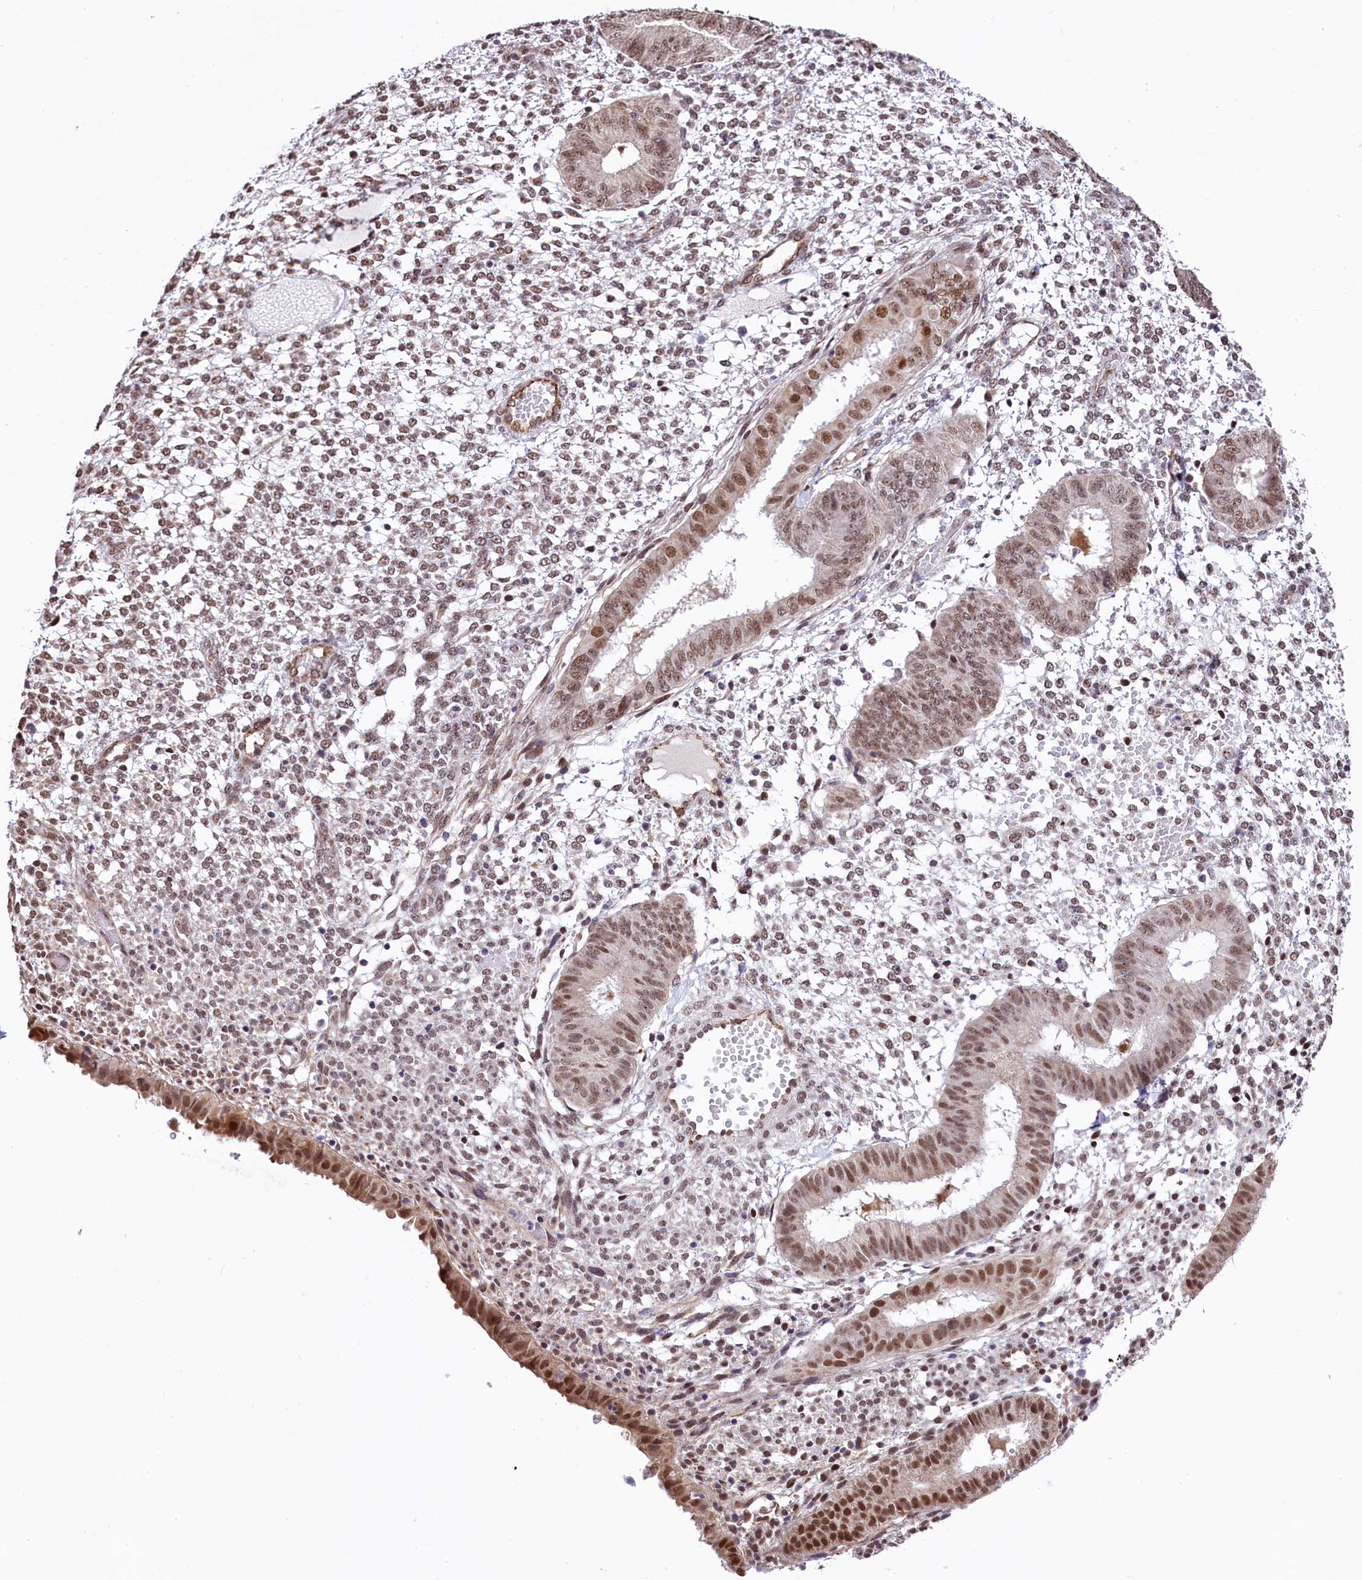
{"staining": {"intensity": "weak", "quantity": ">75%", "location": "nuclear"}, "tissue": "endometrium", "cell_type": "Cells in endometrial stroma", "image_type": "normal", "snomed": [{"axis": "morphology", "description": "Normal tissue, NOS"}, {"axis": "topography", "description": "Endometrium"}], "caption": "Endometrium stained with a brown dye demonstrates weak nuclear positive positivity in approximately >75% of cells in endometrial stroma.", "gene": "MRPL54", "patient": {"sex": "female", "age": 49}}